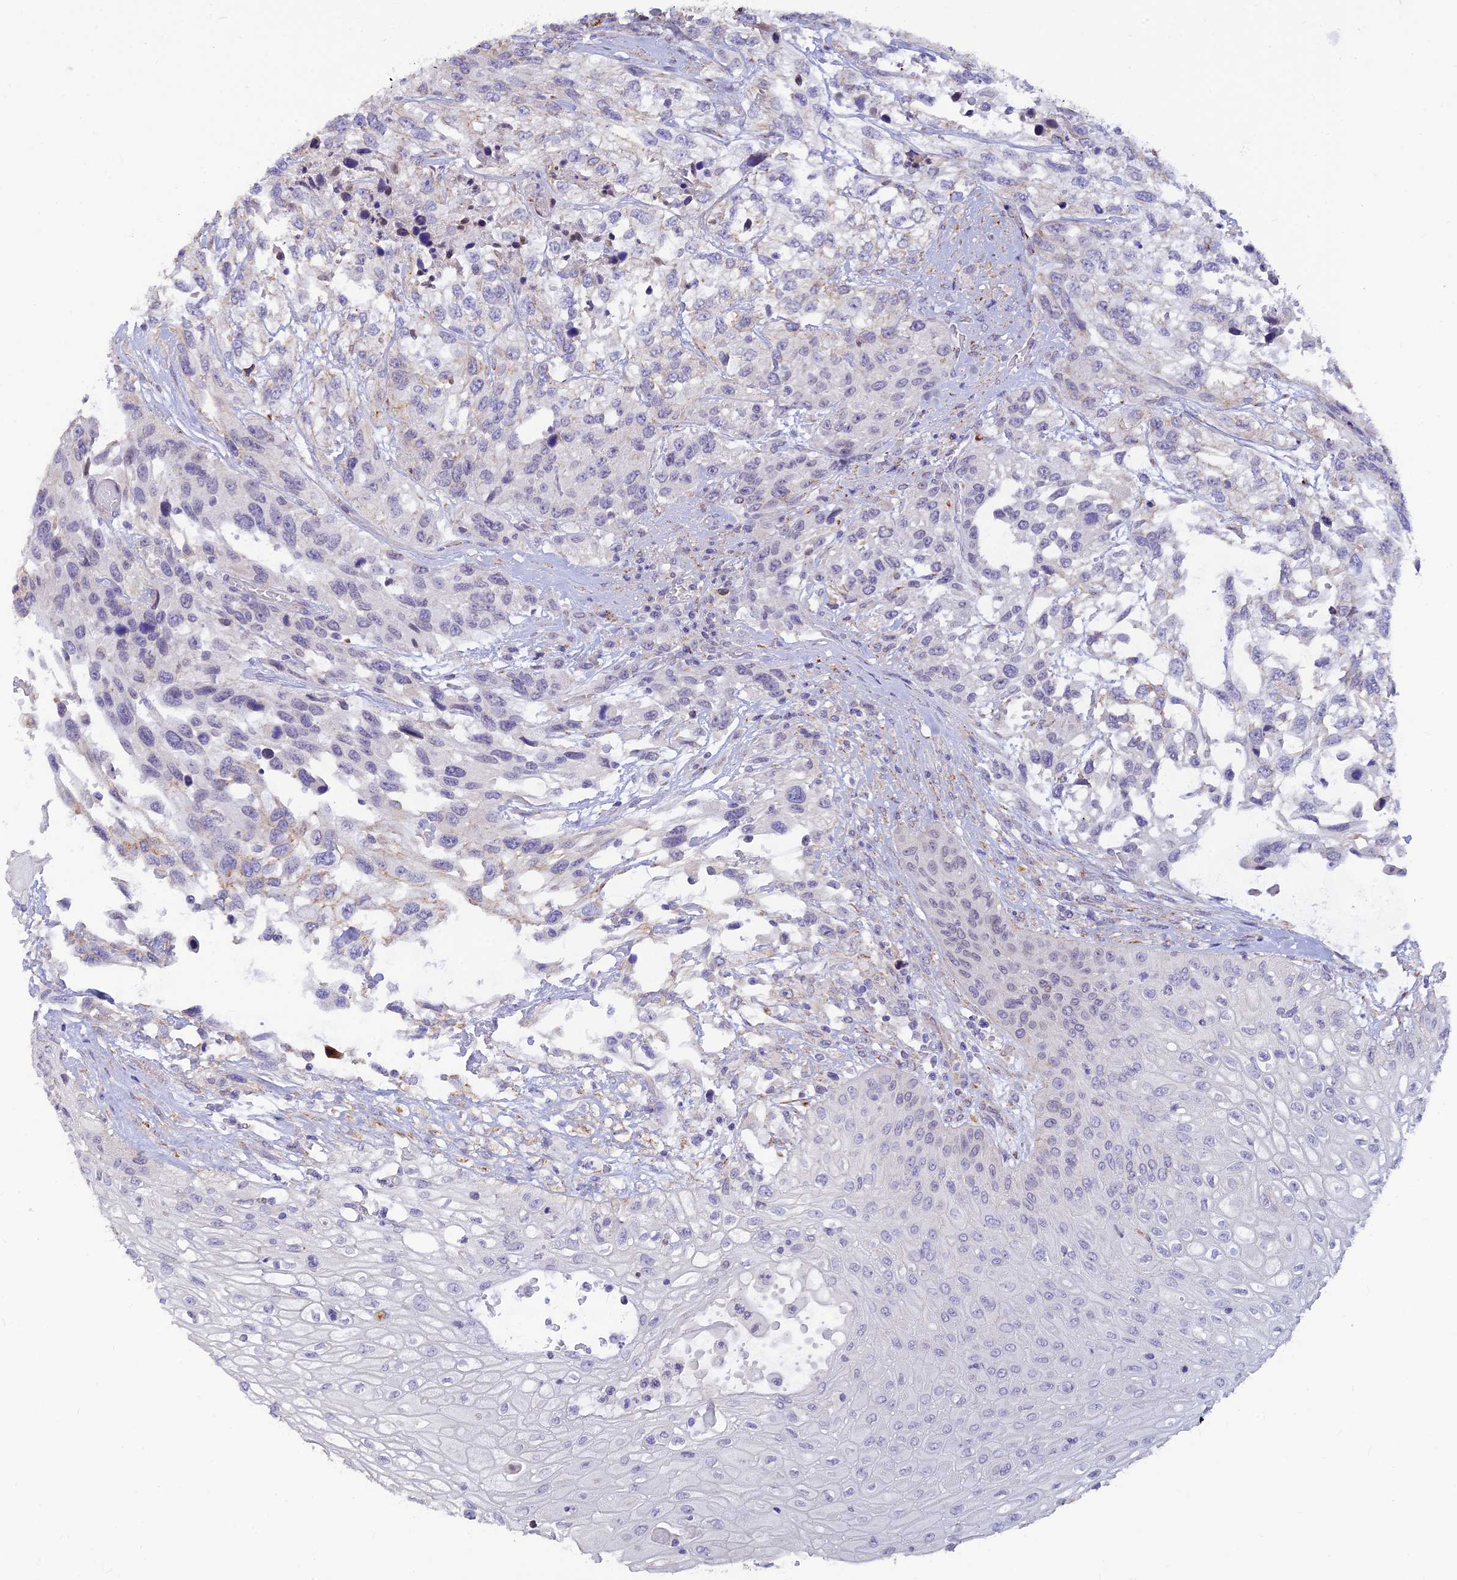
{"staining": {"intensity": "negative", "quantity": "none", "location": "none"}, "tissue": "urothelial cancer", "cell_type": "Tumor cells", "image_type": "cancer", "snomed": [{"axis": "morphology", "description": "Urothelial carcinoma, High grade"}, {"axis": "topography", "description": "Urinary bladder"}], "caption": "High power microscopy histopathology image of an IHC histopathology image of urothelial cancer, revealing no significant staining in tumor cells.", "gene": "ALDH1L2", "patient": {"sex": "female", "age": 70}}